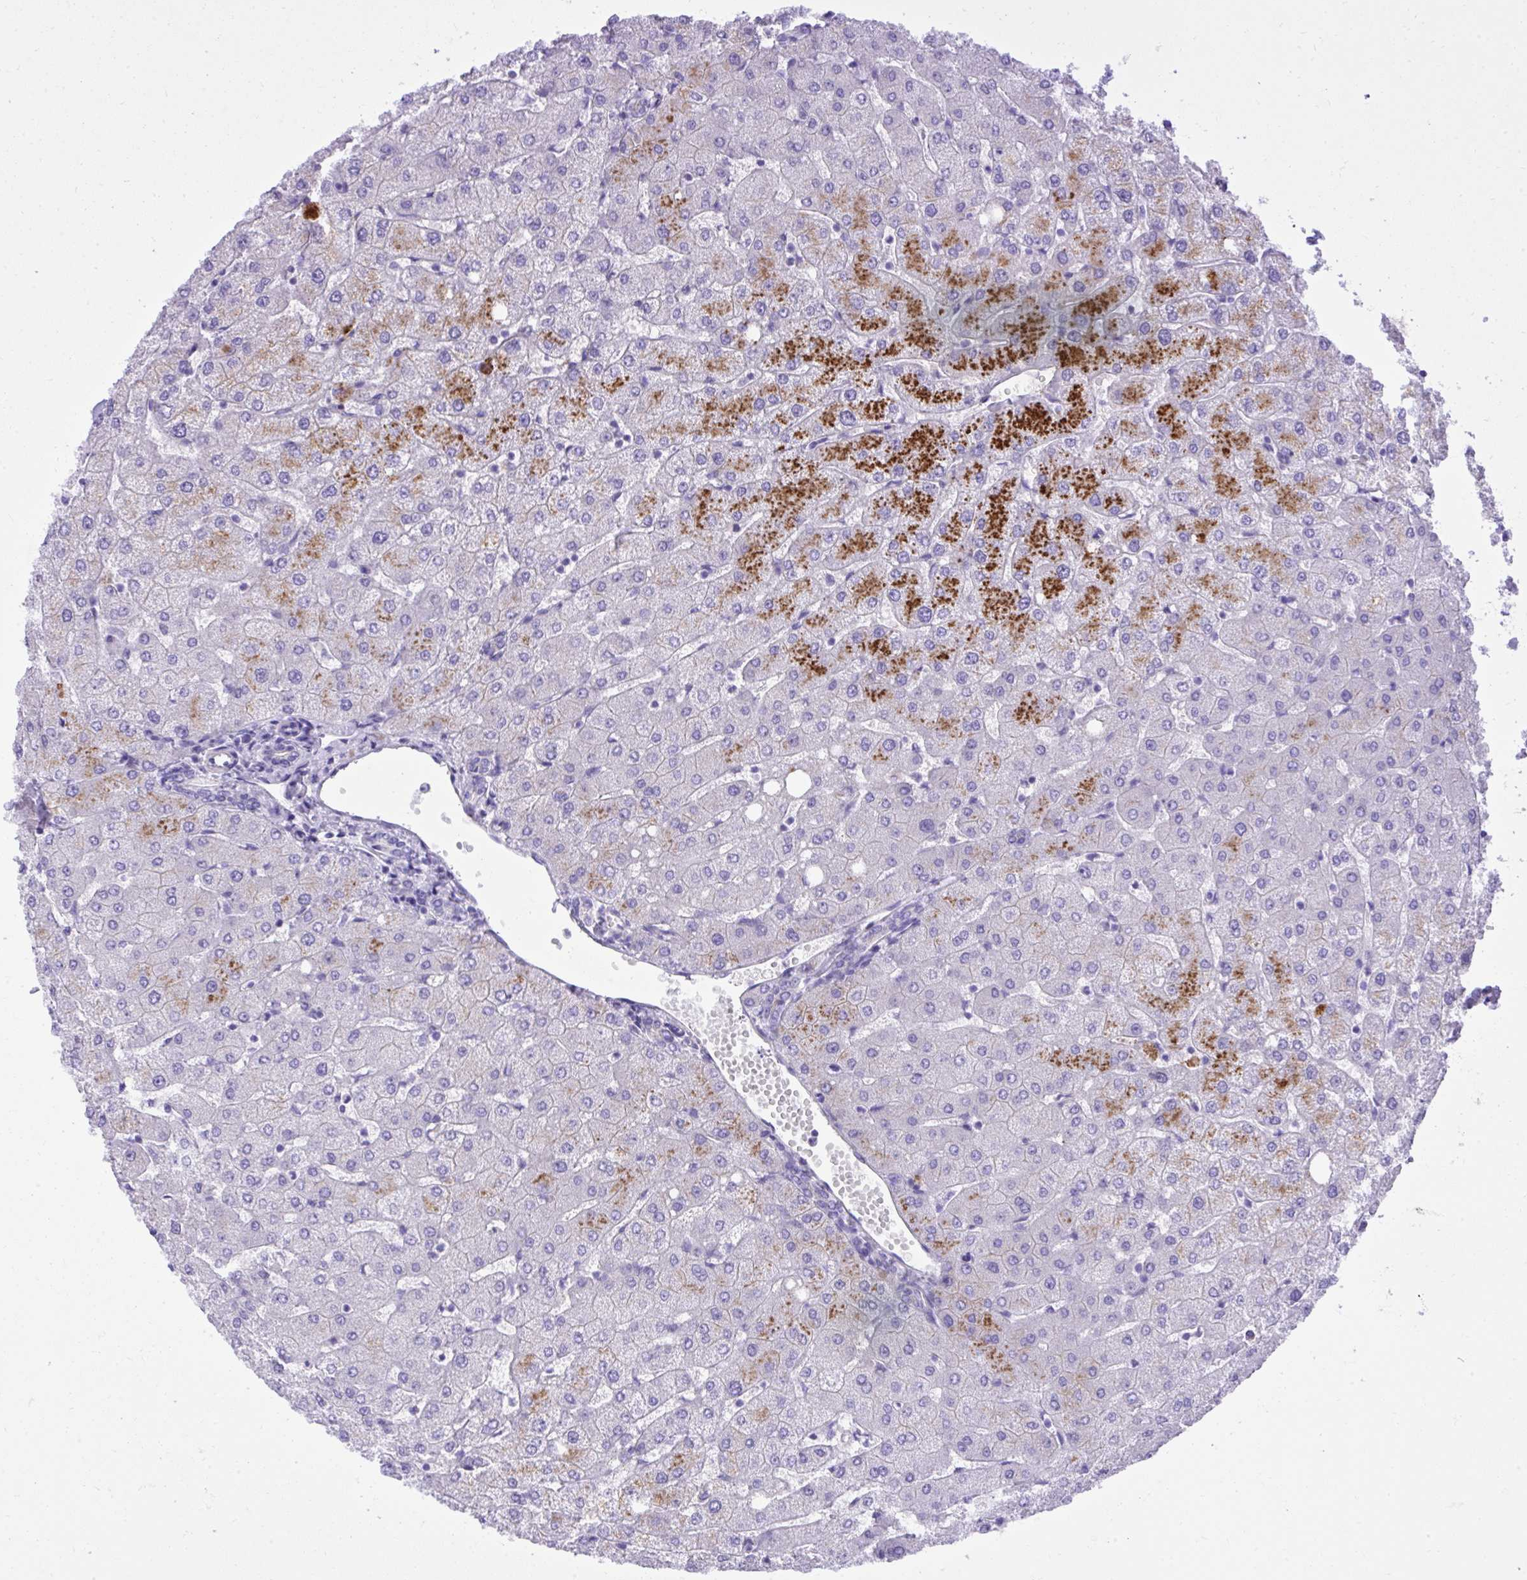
{"staining": {"intensity": "negative", "quantity": "none", "location": "none"}, "tissue": "liver", "cell_type": "Cholangiocytes", "image_type": "normal", "snomed": [{"axis": "morphology", "description": "Normal tissue, NOS"}, {"axis": "topography", "description": "Liver"}], "caption": "Immunohistochemical staining of unremarkable human liver demonstrates no significant positivity in cholangiocytes.", "gene": "ST6GALNAC3", "patient": {"sex": "female", "age": 54}}